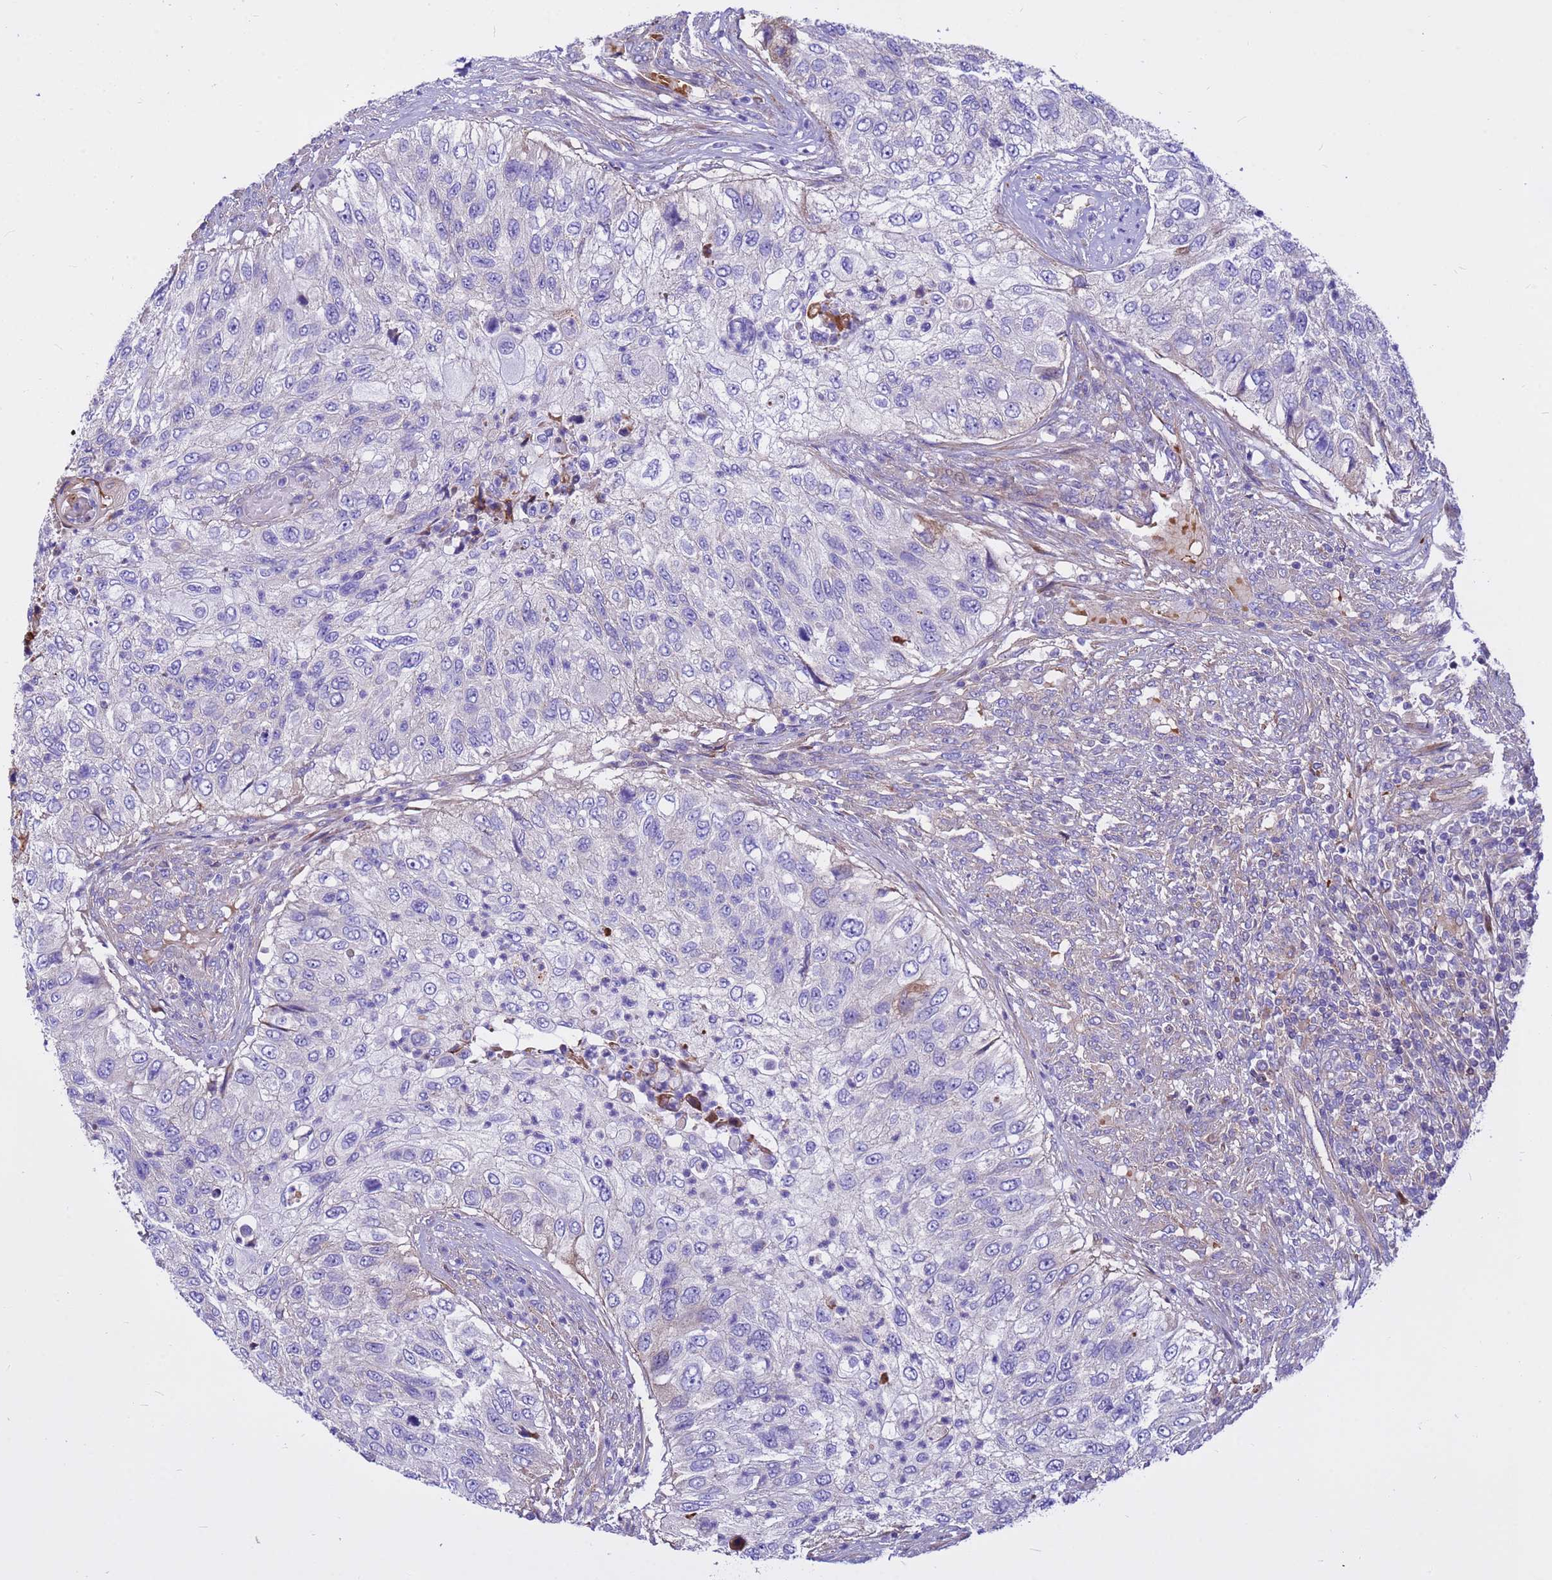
{"staining": {"intensity": "negative", "quantity": "none", "location": "none"}, "tissue": "urothelial cancer", "cell_type": "Tumor cells", "image_type": "cancer", "snomed": [{"axis": "morphology", "description": "Urothelial carcinoma, High grade"}, {"axis": "topography", "description": "Urinary bladder"}], "caption": "A micrograph of human urothelial cancer is negative for staining in tumor cells.", "gene": "CRHBP", "patient": {"sex": "female", "age": 60}}